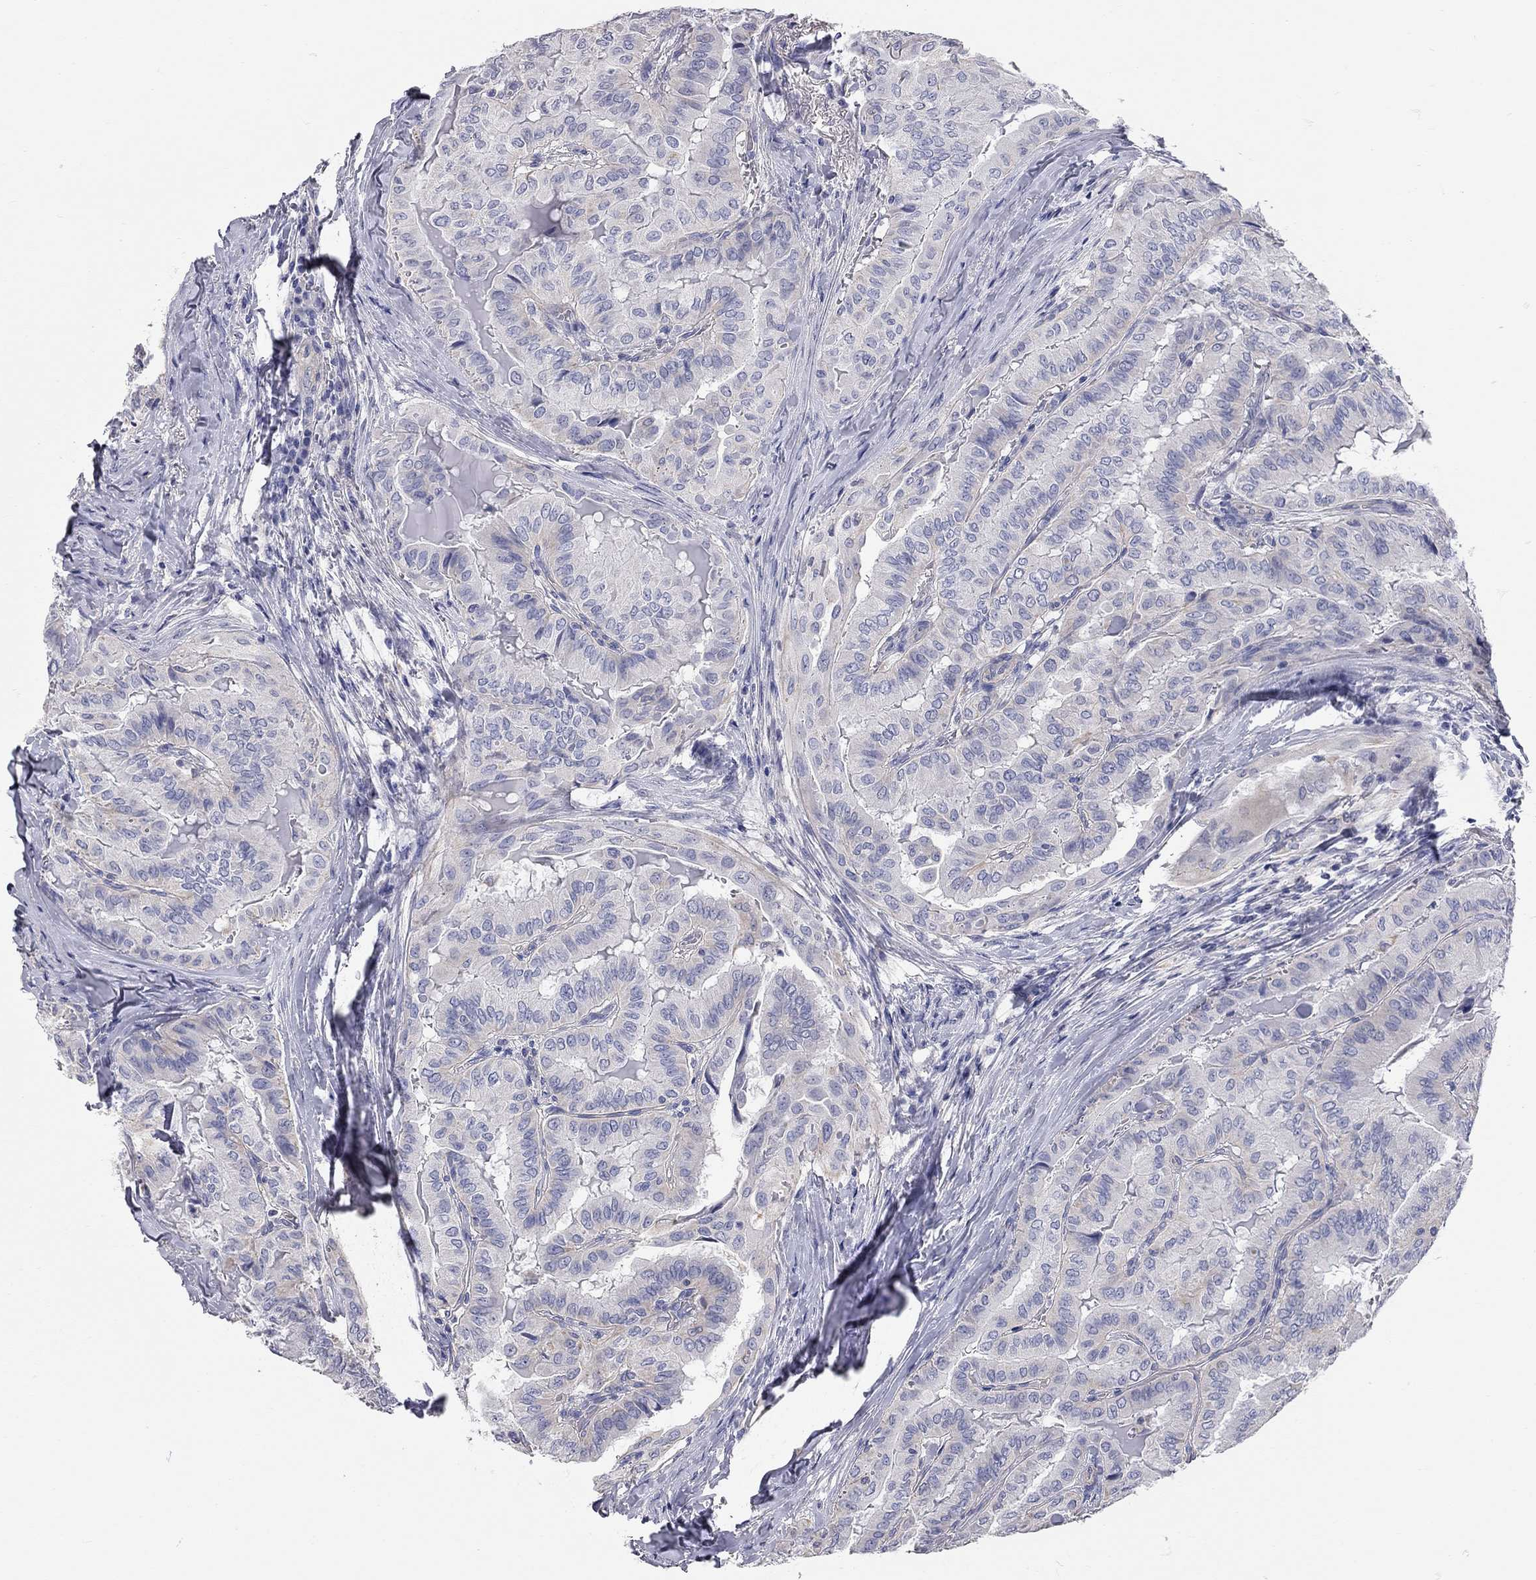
{"staining": {"intensity": "negative", "quantity": "none", "location": "none"}, "tissue": "thyroid cancer", "cell_type": "Tumor cells", "image_type": "cancer", "snomed": [{"axis": "morphology", "description": "Papillary adenocarcinoma, NOS"}, {"axis": "topography", "description": "Thyroid gland"}], "caption": "An image of human thyroid cancer (papillary adenocarcinoma) is negative for staining in tumor cells.", "gene": "C10orf90", "patient": {"sex": "female", "age": 68}}